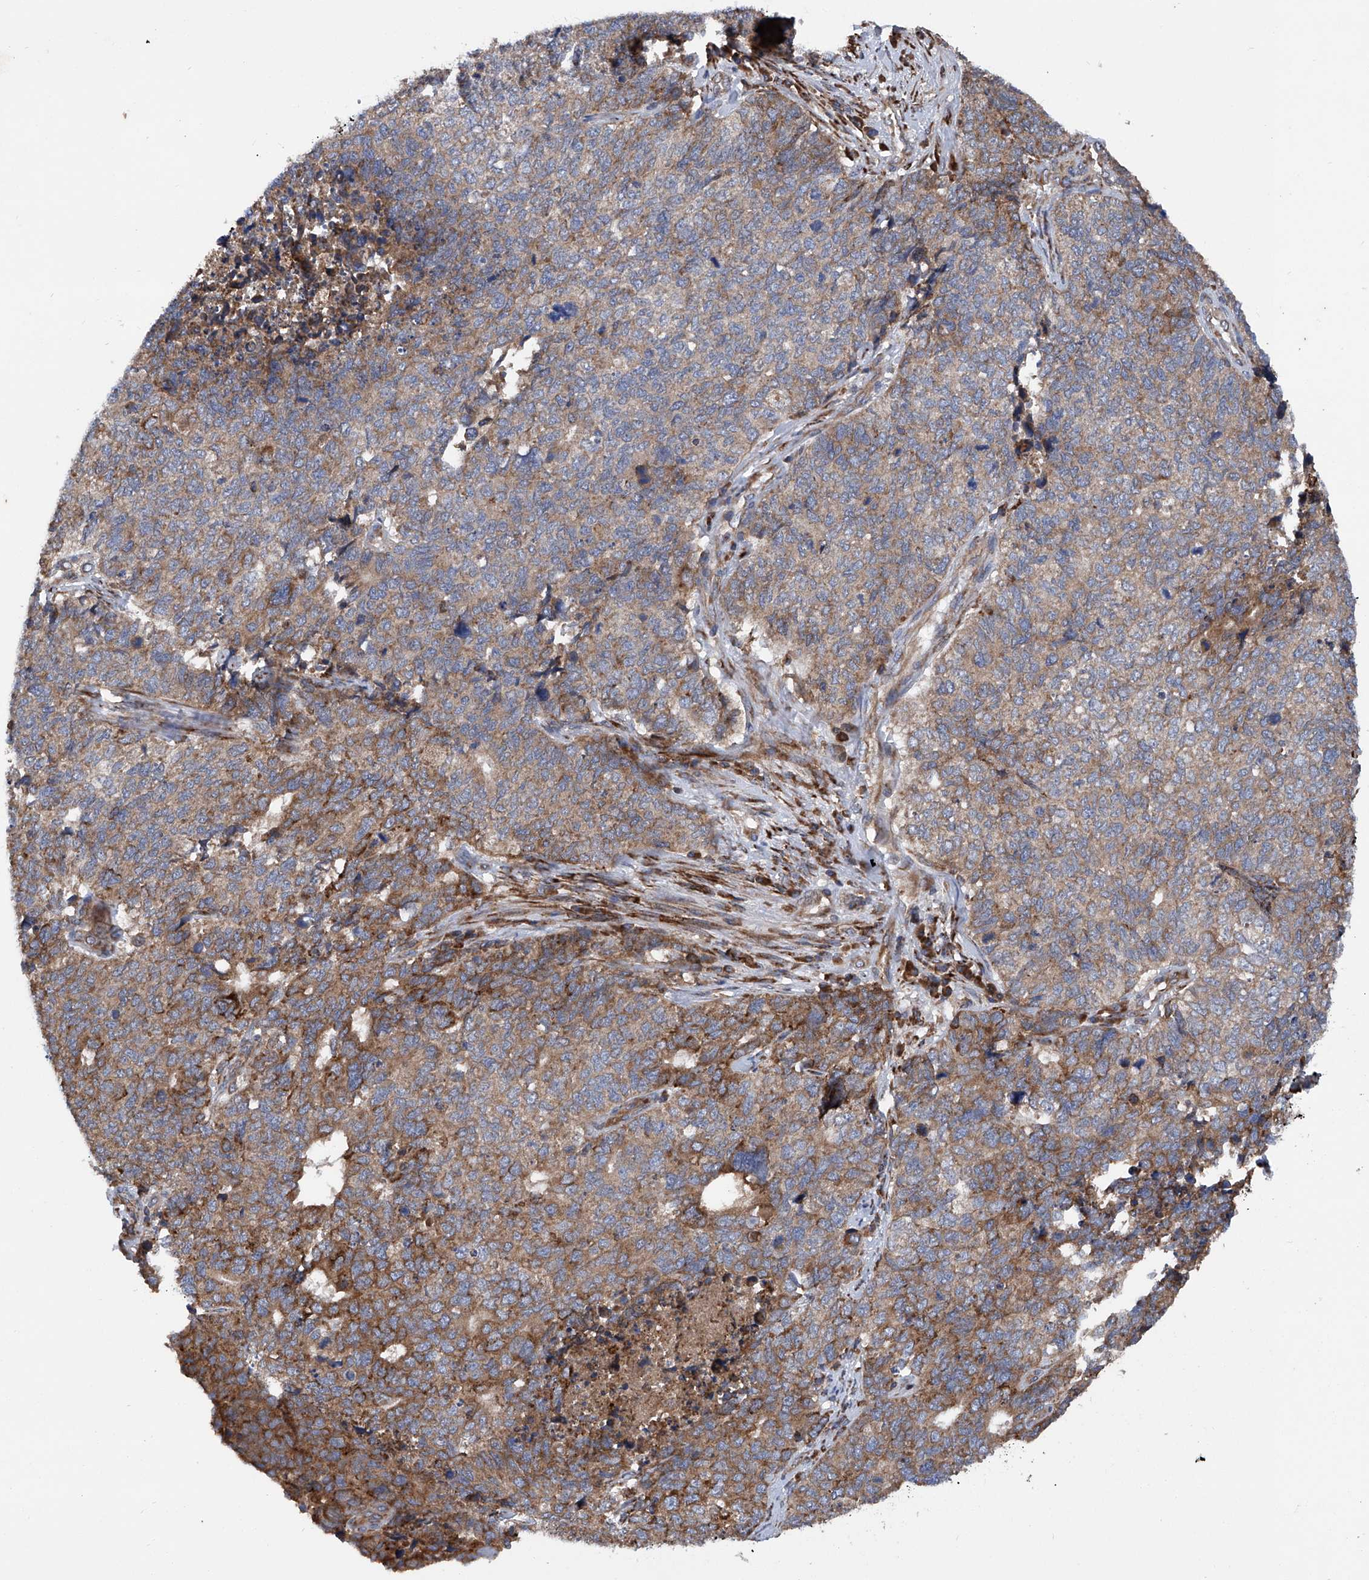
{"staining": {"intensity": "moderate", "quantity": "25%-75%", "location": "cytoplasmic/membranous"}, "tissue": "cervical cancer", "cell_type": "Tumor cells", "image_type": "cancer", "snomed": [{"axis": "morphology", "description": "Squamous cell carcinoma, NOS"}, {"axis": "topography", "description": "Cervix"}], "caption": "This is an image of immunohistochemistry (IHC) staining of cervical cancer (squamous cell carcinoma), which shows moderate expression in the cytoplasmic/membranous of tumor cells.", "gene": "ASCC3", "patient": {"sex": "female", "age": 63}}